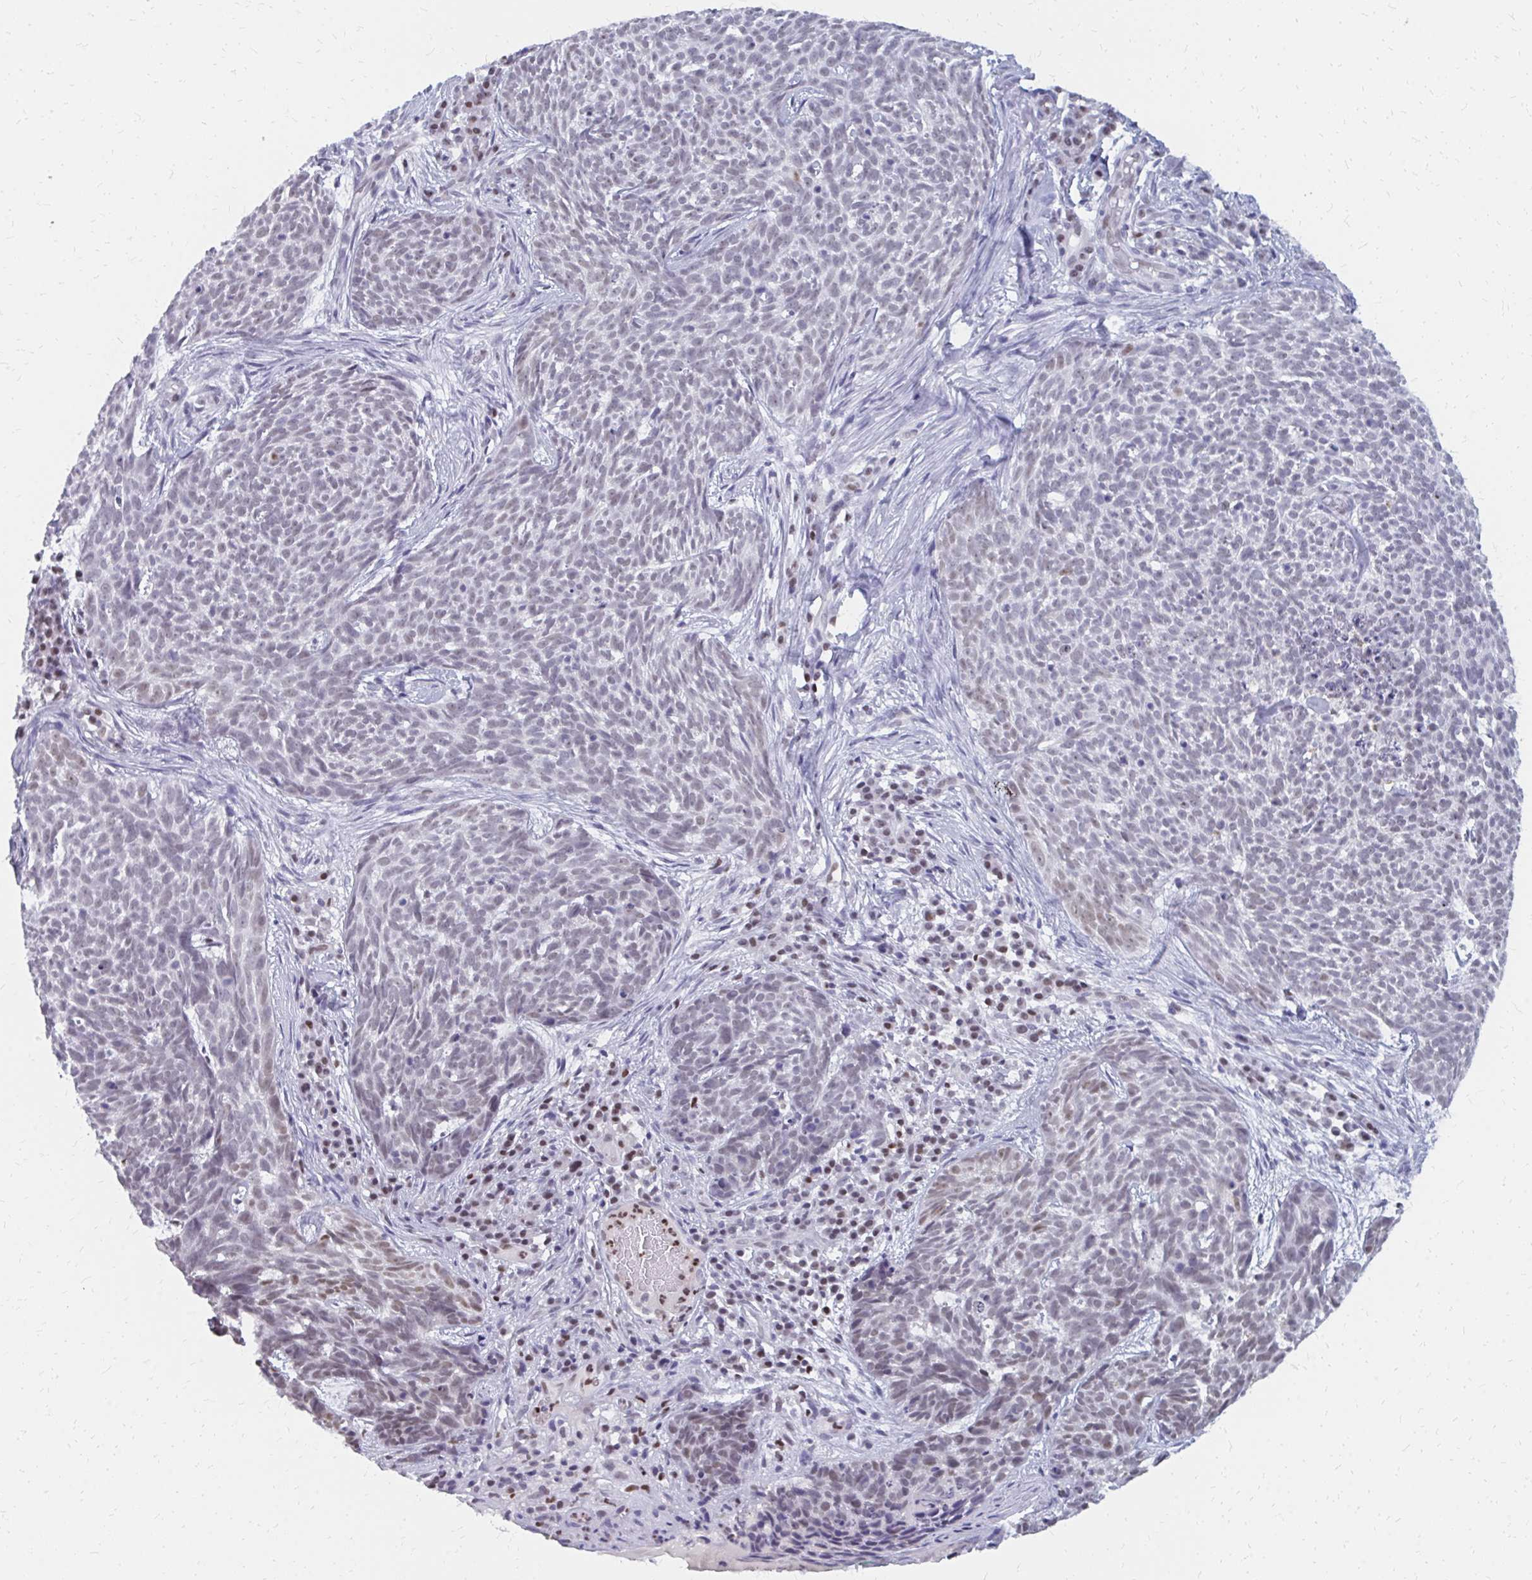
{"staining": {"intensity": "weak", "quantity": "25%-75%", "location": "nuclear"}, "tissue": "skin cancer", "cell_type": "Tumor cells", "image_type": "cancer", "snomed": [{"axis": "morphology", "description": "Basal cell carcinoma"}, {"axis": "topography", "description": "Skin"}], "caption": "Human skin basal cell carcinoma stained for a protein (brown) shows weak nuclear positive staining in approximately 25%-75% of tumor cells.", "gene": "PLK3", "patient": {"sex": "female", "age": 93}}